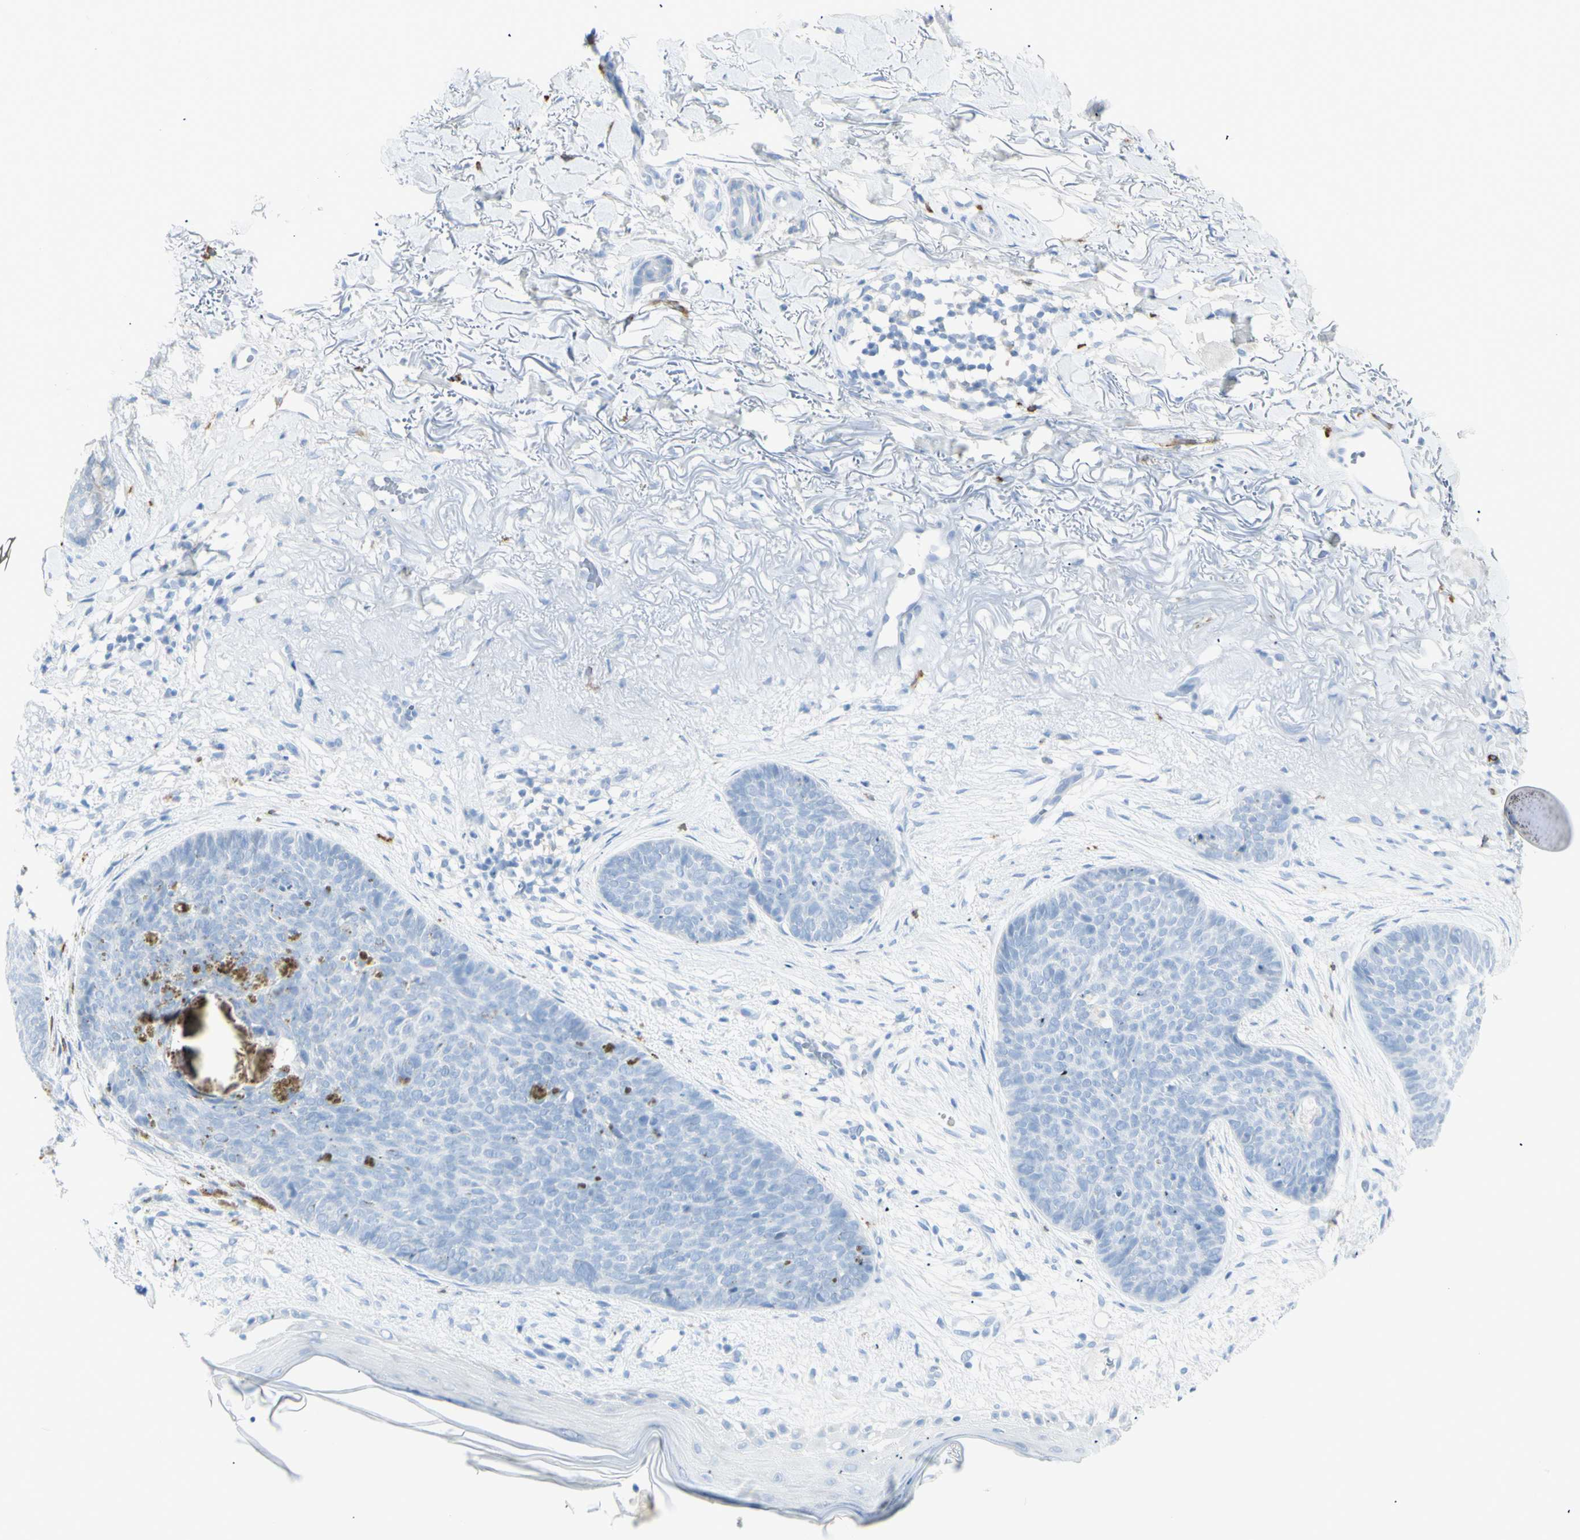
{"staining": {"intensity": "negative", "quantity": "none", "location": "none"}, "tissue": "skin cancer", "cell_type": "Tumor cells", "image_type": "cancer", "snomed": [{"axis": "morphology", "description": "Normal tissue, NOS"}, {"axis": "morphology", "description": "Basal cell carcinoma"}, {"axis": "topography", "description": "Skin"}], "caption": "Tumor cells show no significant staining in skin cancer (basal cell carcinoma).", "gene": "LETM1", "patient": {"sex": "female", "age": 70}}